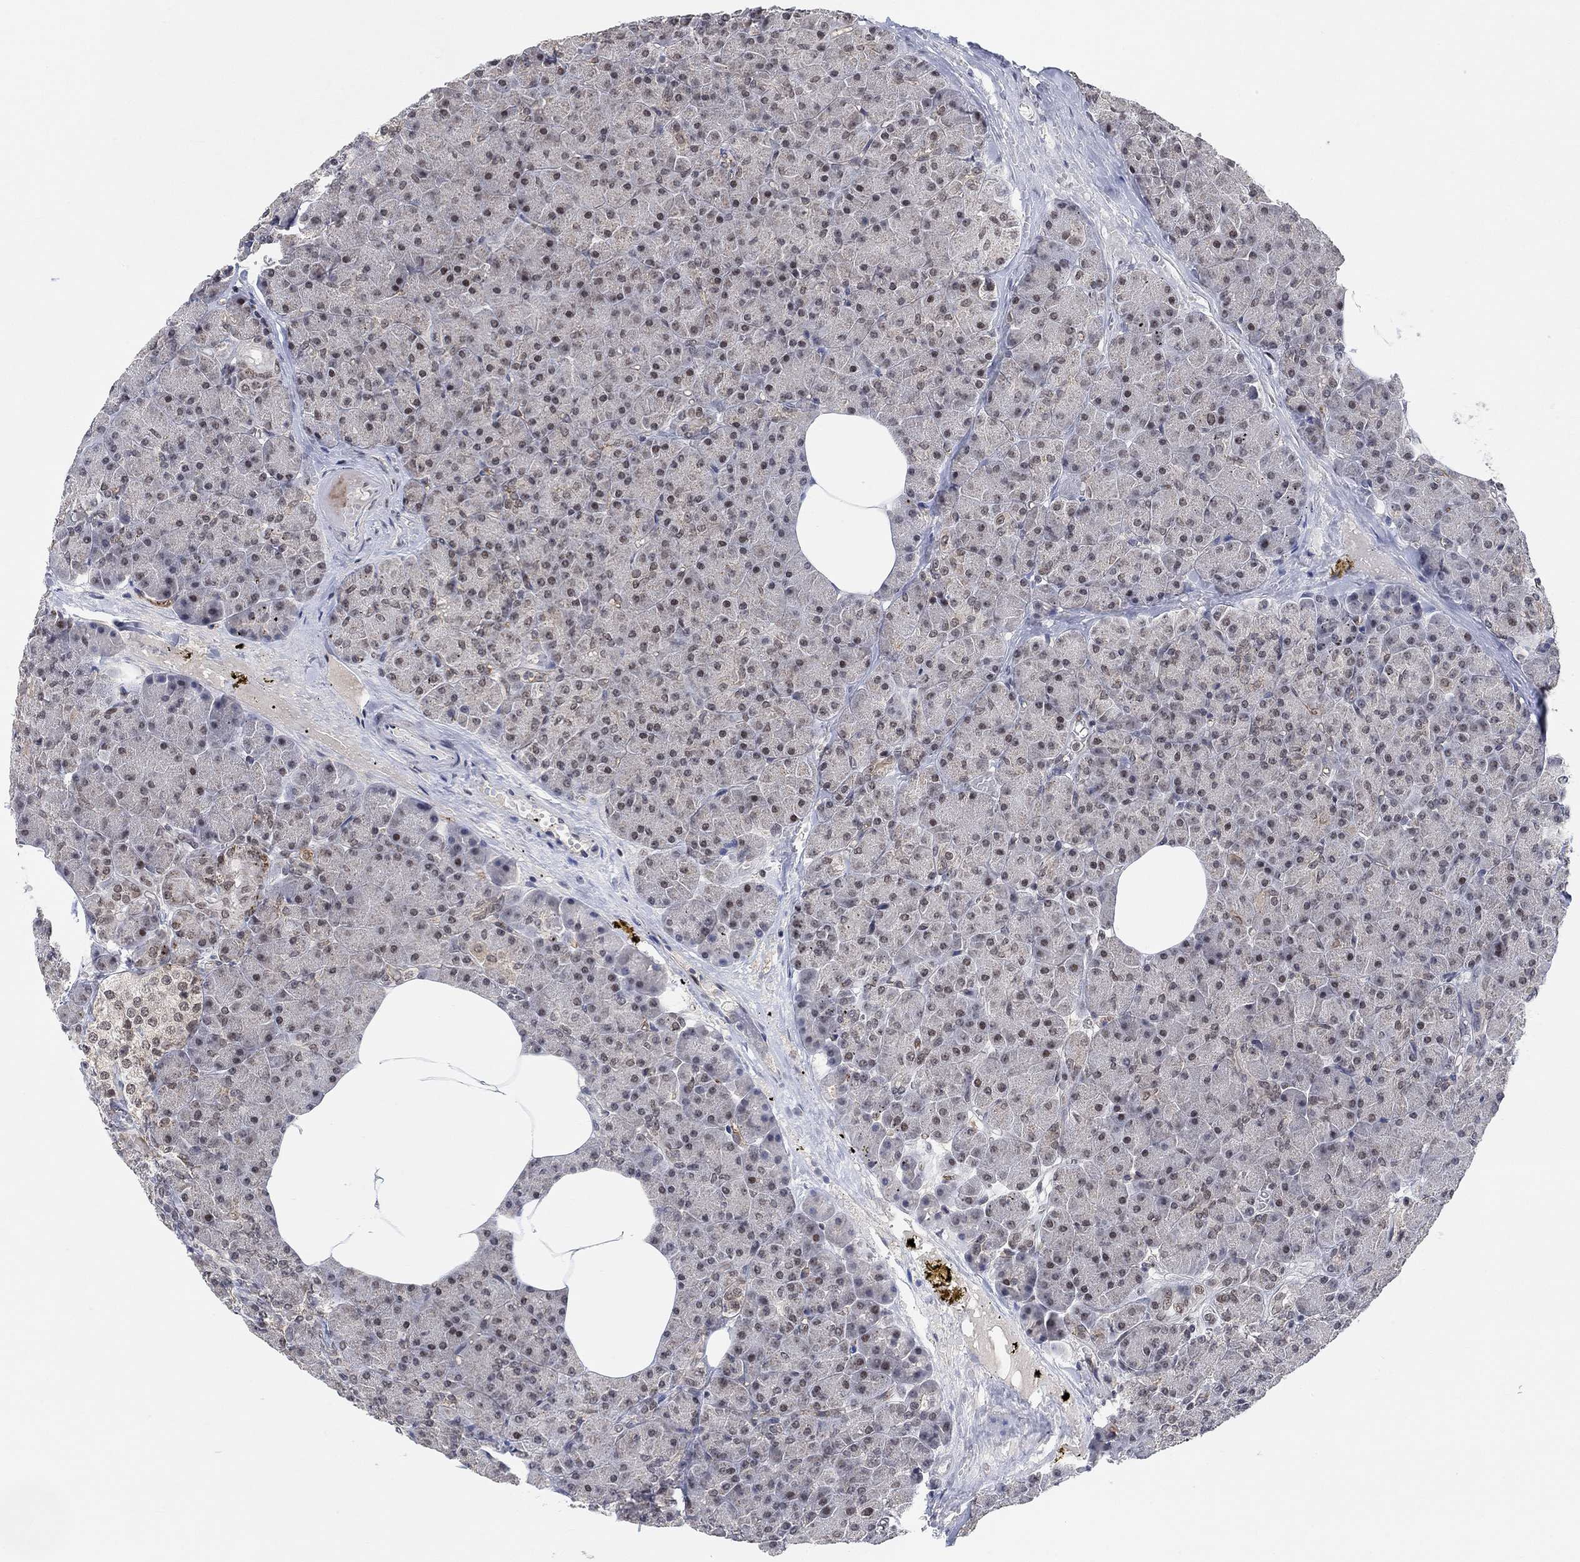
{"staining": {"intensity": "moderate", "quantity": "<25%", "location": "cytoplasmic/membranous,nuclear"}, "tissue": "pancreas", "cell_type": "Exocrine glandular cells", "image_type": "normal", "snomed": [{"axis": "morphology", "description": "Normal tissue, NOS"}, {"axis": "topography", "description": "Pancreas"}], "caption": "DAB (3,3'-diaminobenzidine) immunohistochemical staining of benign pancreas exhibits moderate cytoplasmic/membranous,nuclear protein staining in approximately <25% of exocrine glandular cells. (Stains: DAB (3,3'-diaminobenzidine) in brown, nuclei in blue, Microscopy: brightfield microscopy at high magnification).", "gene": "THAP8", "patient": {"sex": "female", "age": 45}}